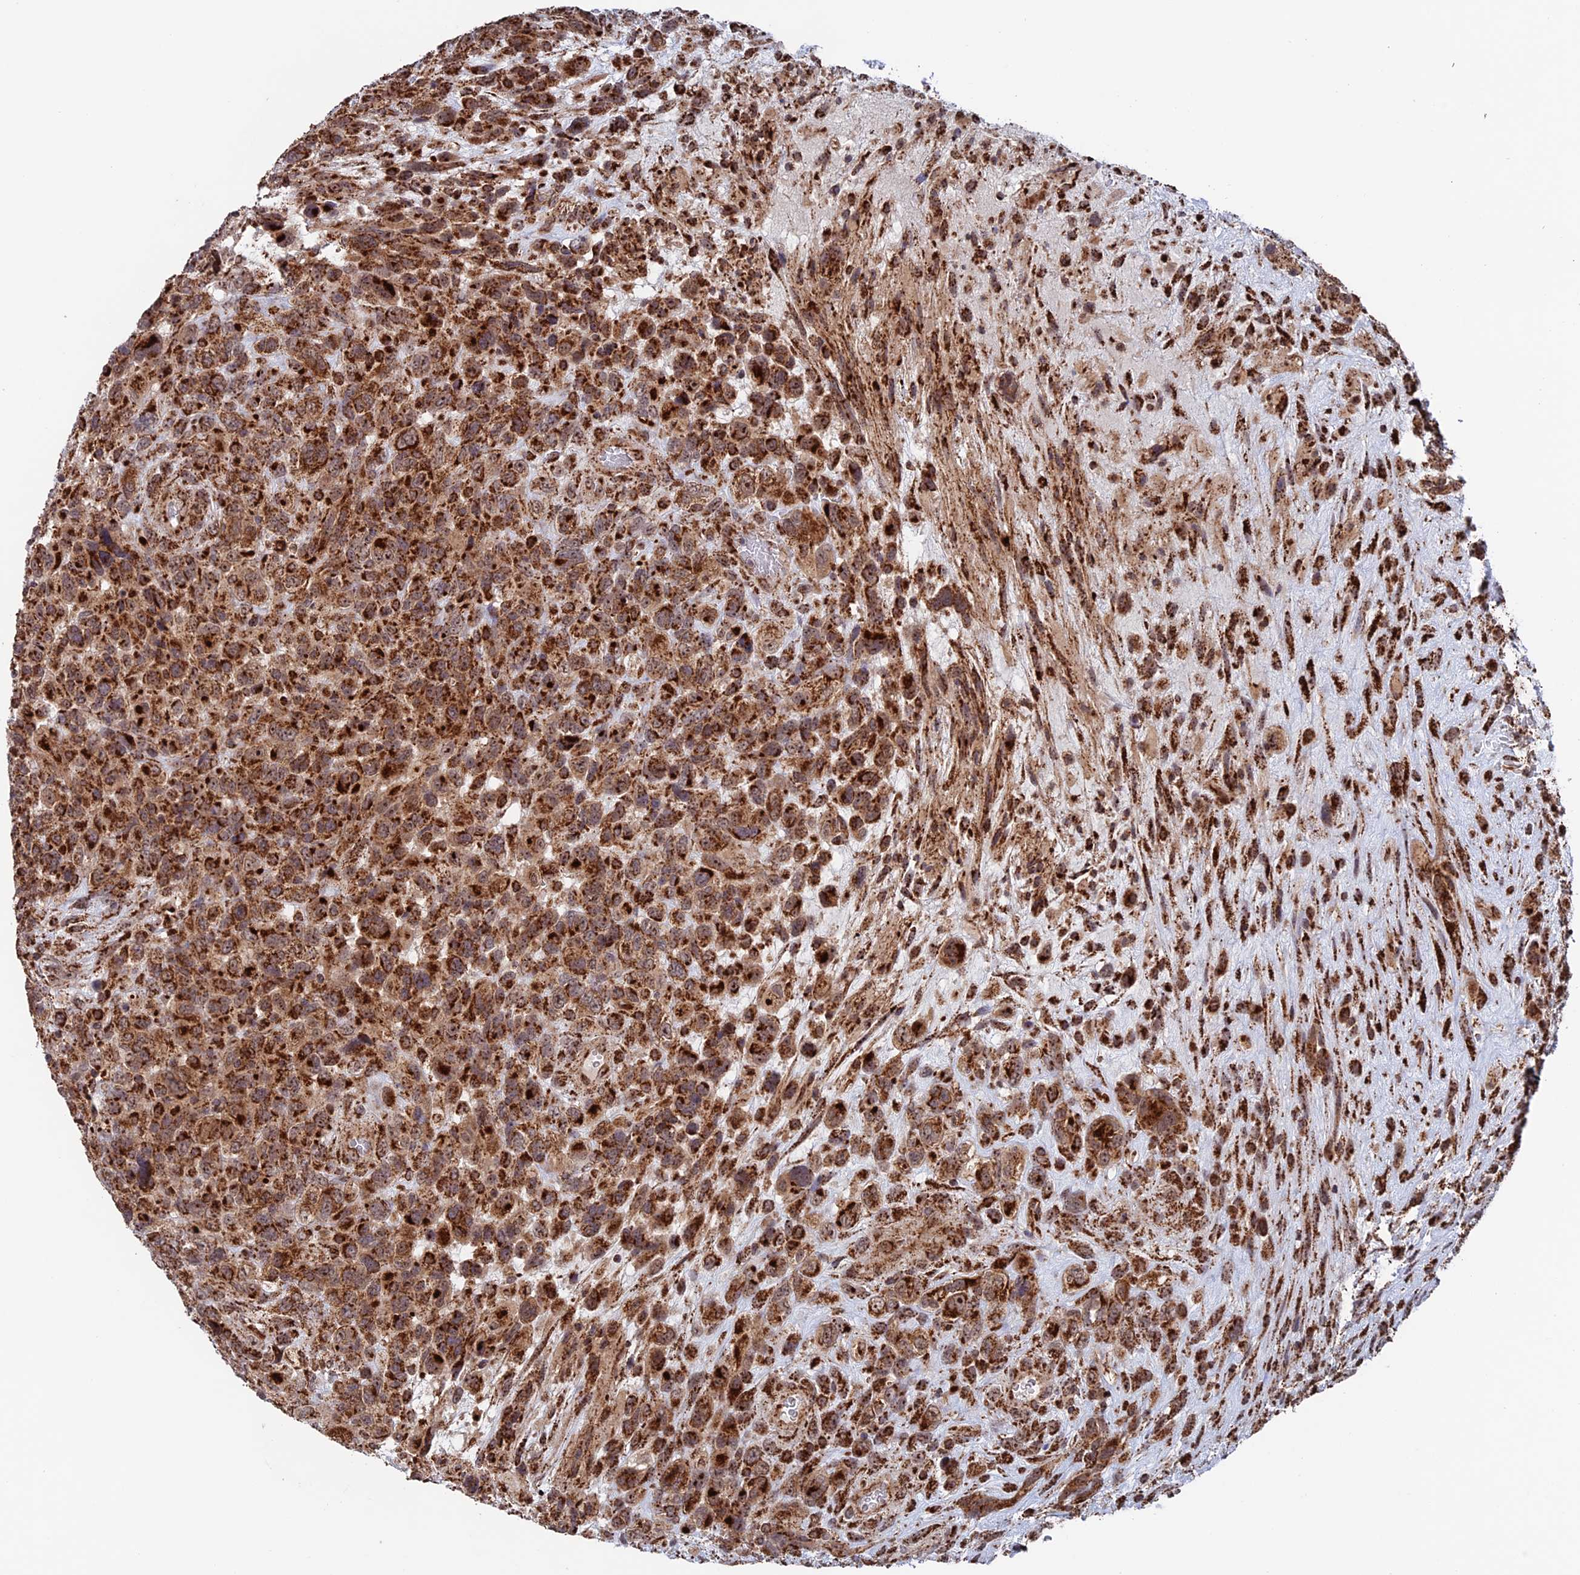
{"staining": {"intensity": "strong", "quantity": ">75%", "location": "cytoplasmic/membranous"}, "tissue": "glioma", "cell_type": "Tumor cells", "image_type": "cancer", "snomed": [{"axis": "morphology", "description": "Glioma, malignant, High grade"}, {"axis": "topography", "description": "Brain"}], "caption": "DAB (3,3'-diaminobenzidine) immunohistochemical staining of human glioma displays strong cytoplasmic/membranous protein expression in approximately >75% of tumor cells.", "gene": "DTYMK", "patient": {"sex": "male", "age": 61}}